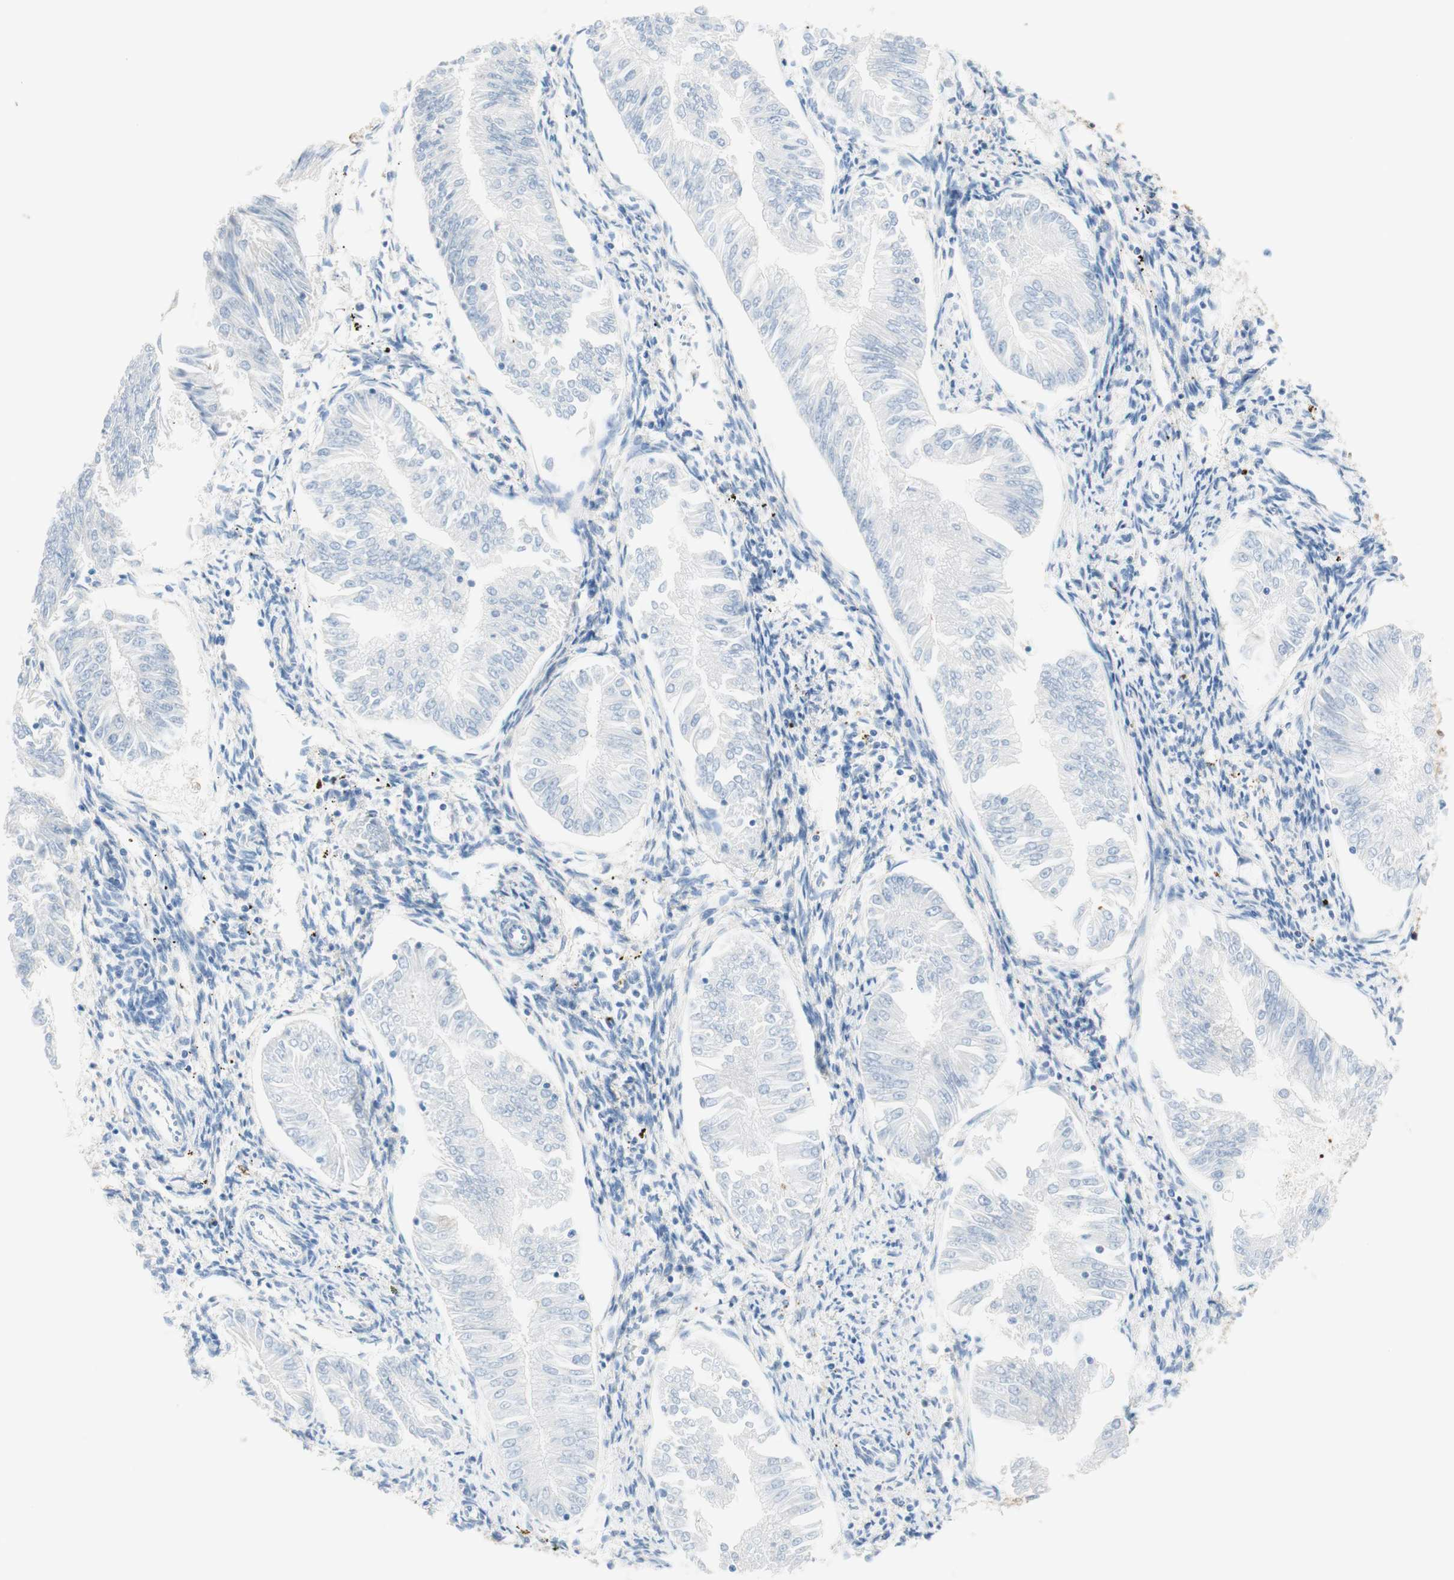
{"staining": {"intensity": "negative", "quantity": "none", "location": "none"}, "tissue": "endometrial cancer", "cell_type": "Tumor cells", "image_type": "cancer", "snomed": [{"axis": "morphology", "description": "Adenocarcinoma, NOS"}, {"axis": "topography", "description": "Endometrium"}], "caption": "An immunohistochemistry (IHC) image of adenocarcinoma (endometrial) is shown. There is no staining in tumor cells of adenocarcinoma (endometrial).", "gene": "VPS26A", "patient": {"sex": "female", "age": 53}}